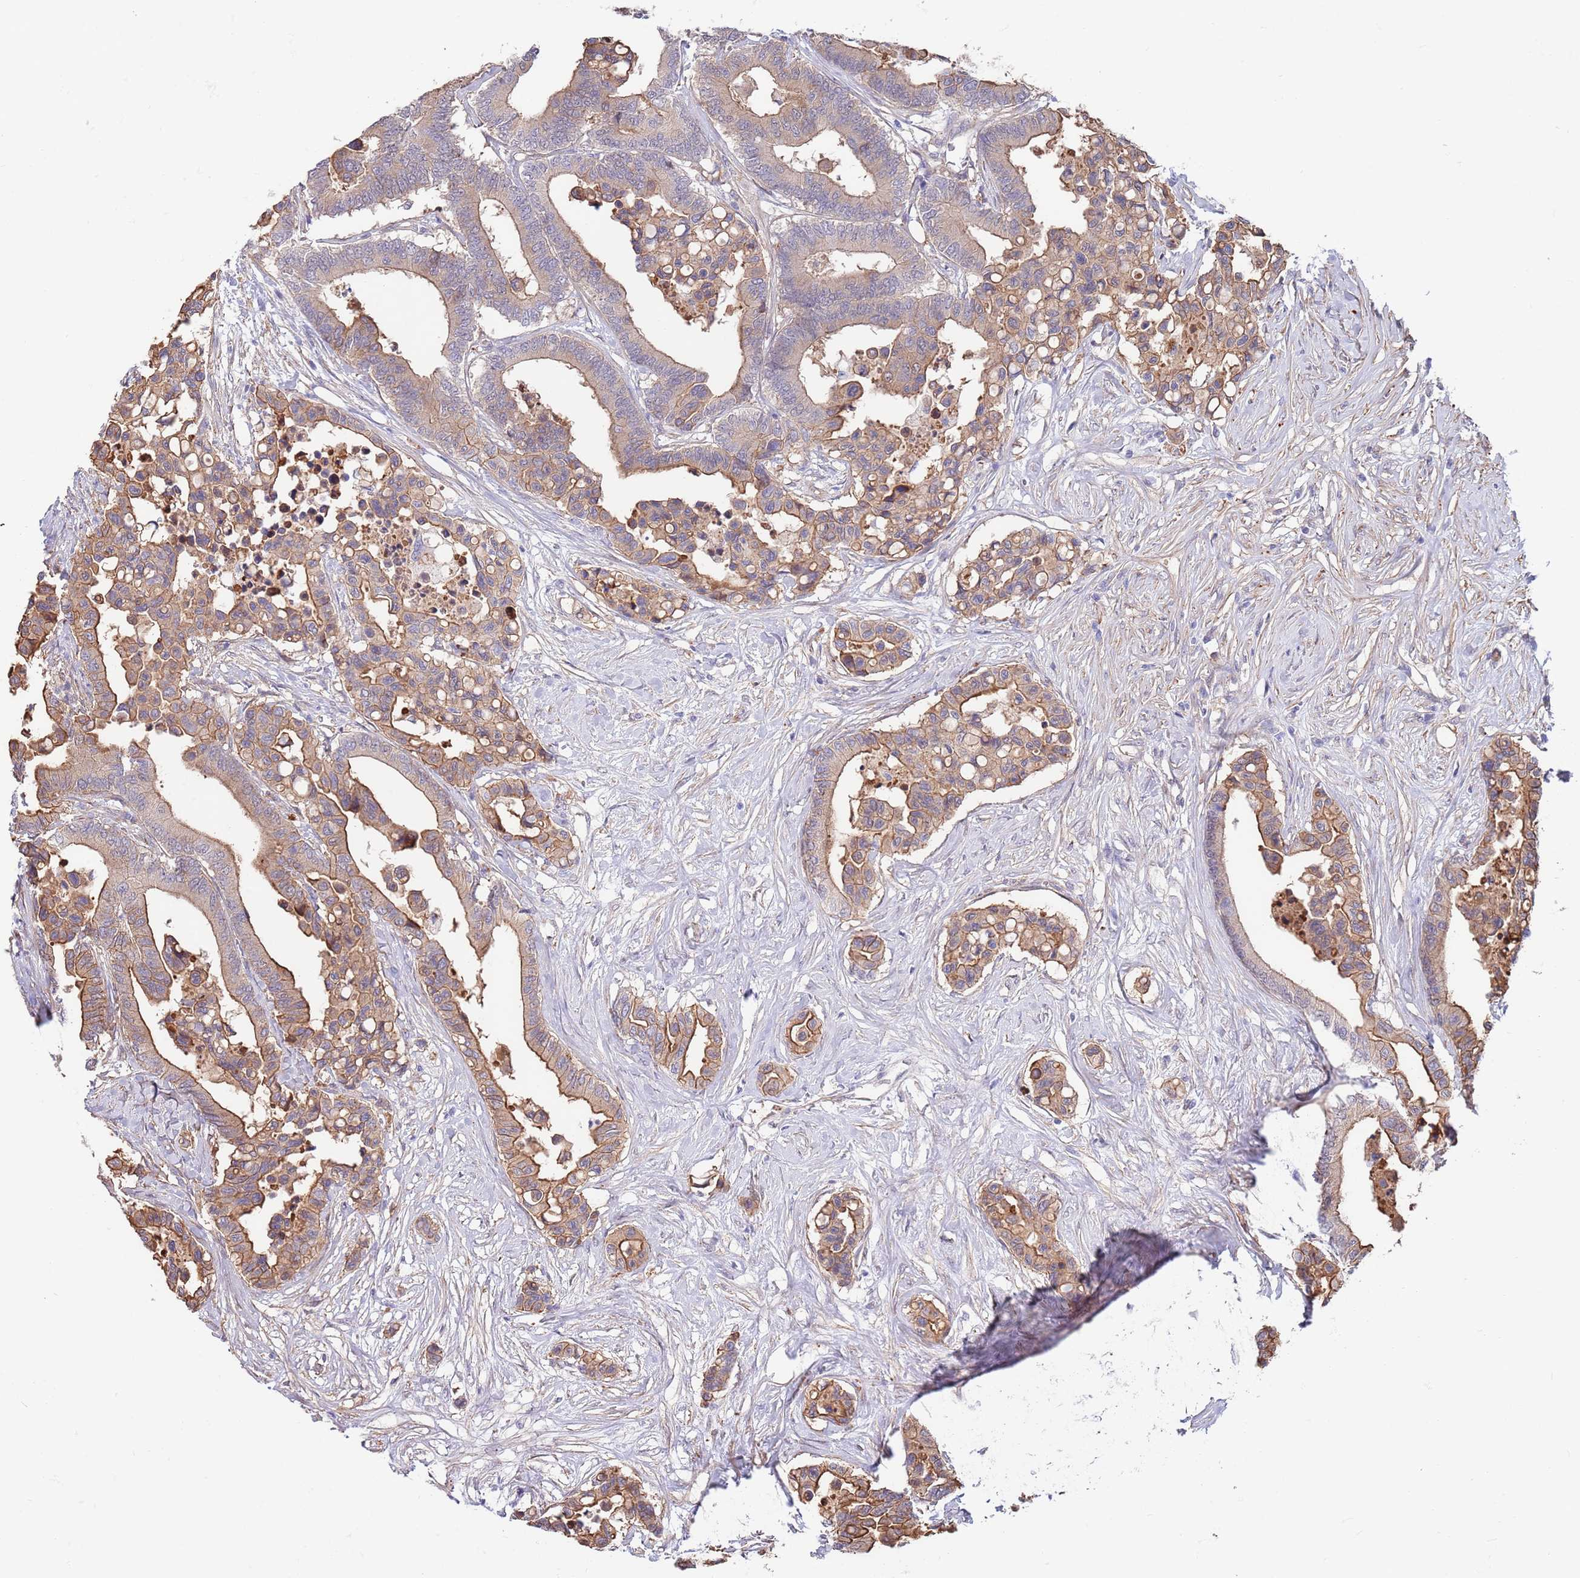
{"staining": {"intensity": "moderate", "quantity": ">75%", "location": "cytoplasmic/membranous"}, "tissue": "colorectal cancer", "cell_type": "Tumor cells", "image_type": "cancer", "snomed": [{"axis": "morphology", "description": "Normal tissue, NOS"}, {"axis": "morphology", "description": "Adenocarcinoma, NOS"}, {"axis": "topography", "description": "Colon"}], "caption": "A high-resolution histopathology image shows immunohistochemistry (IHC) staining of colorectal adenocarcinoma, which shows moderate cytoplasmic/membranous staining in about >75% of tumor cells. Immunohistochemistry stains the protein of interest in brown and the nuclei are stained blue.", "gene": "BPNT1", "patient": {"sex": "male", "age": 82}}